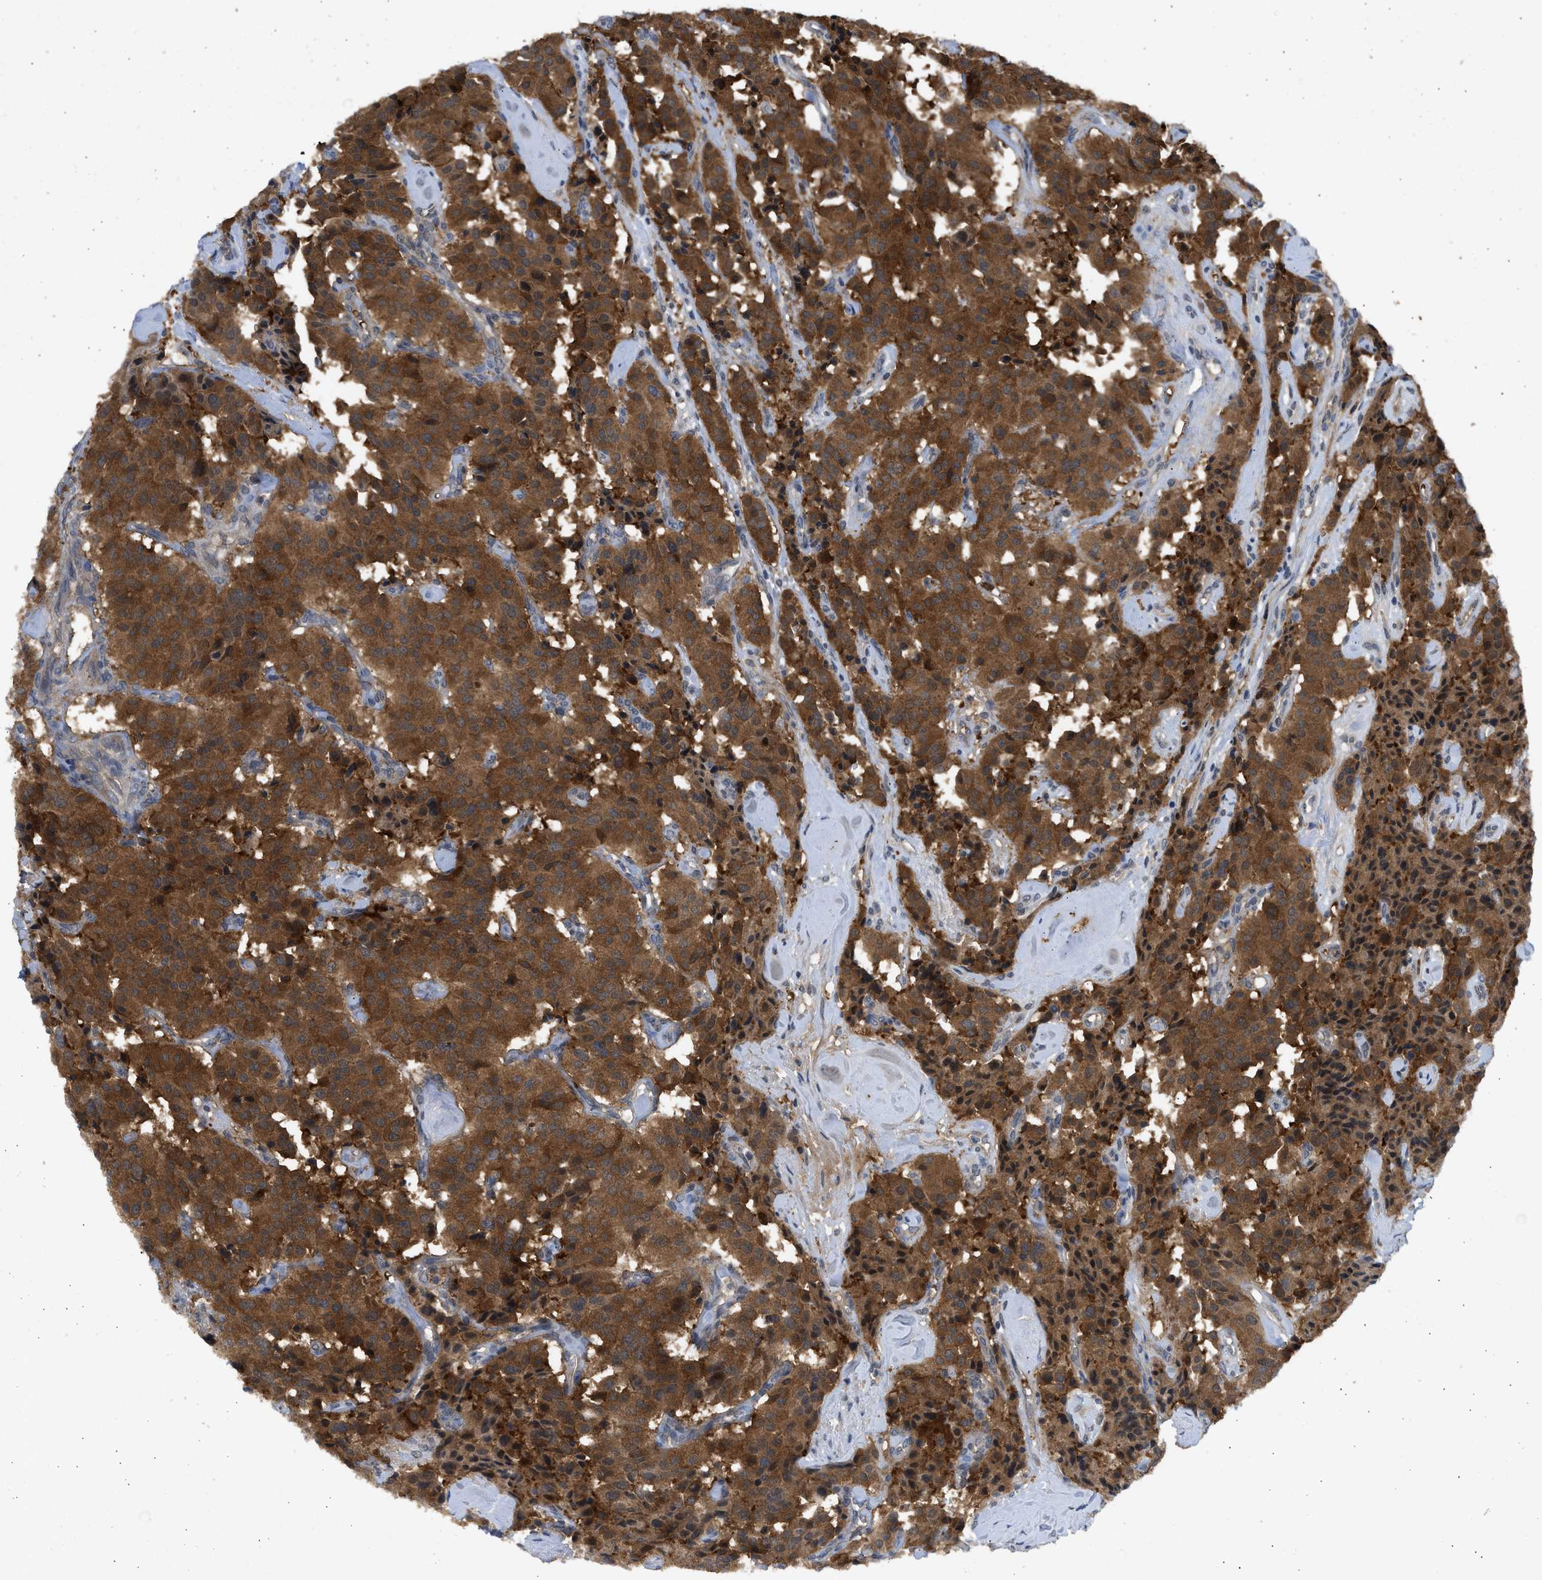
{"staining": {"intensity": "strong", "quantity": ">75%", "location": "cytoplasmic/membranous"}, "tissue": "carcinoid", "cell_type": "Tumor cells", "image_type": "cancer", "snomed": [{"axis": "morphology", "description": "Carcinoid, malignant, NOS"}, {"axis": "topography", "description": "Lung"}], "caption": "DAB (3,3'-diaminobenzidine) immunohistochemical staining of carcinoid exhibits strong cytoplasmic/membranous protein expression in approximately >75% of tumor cells.", "gene": "MAPK7", "patient": {"sex": "male", "age": 30}}